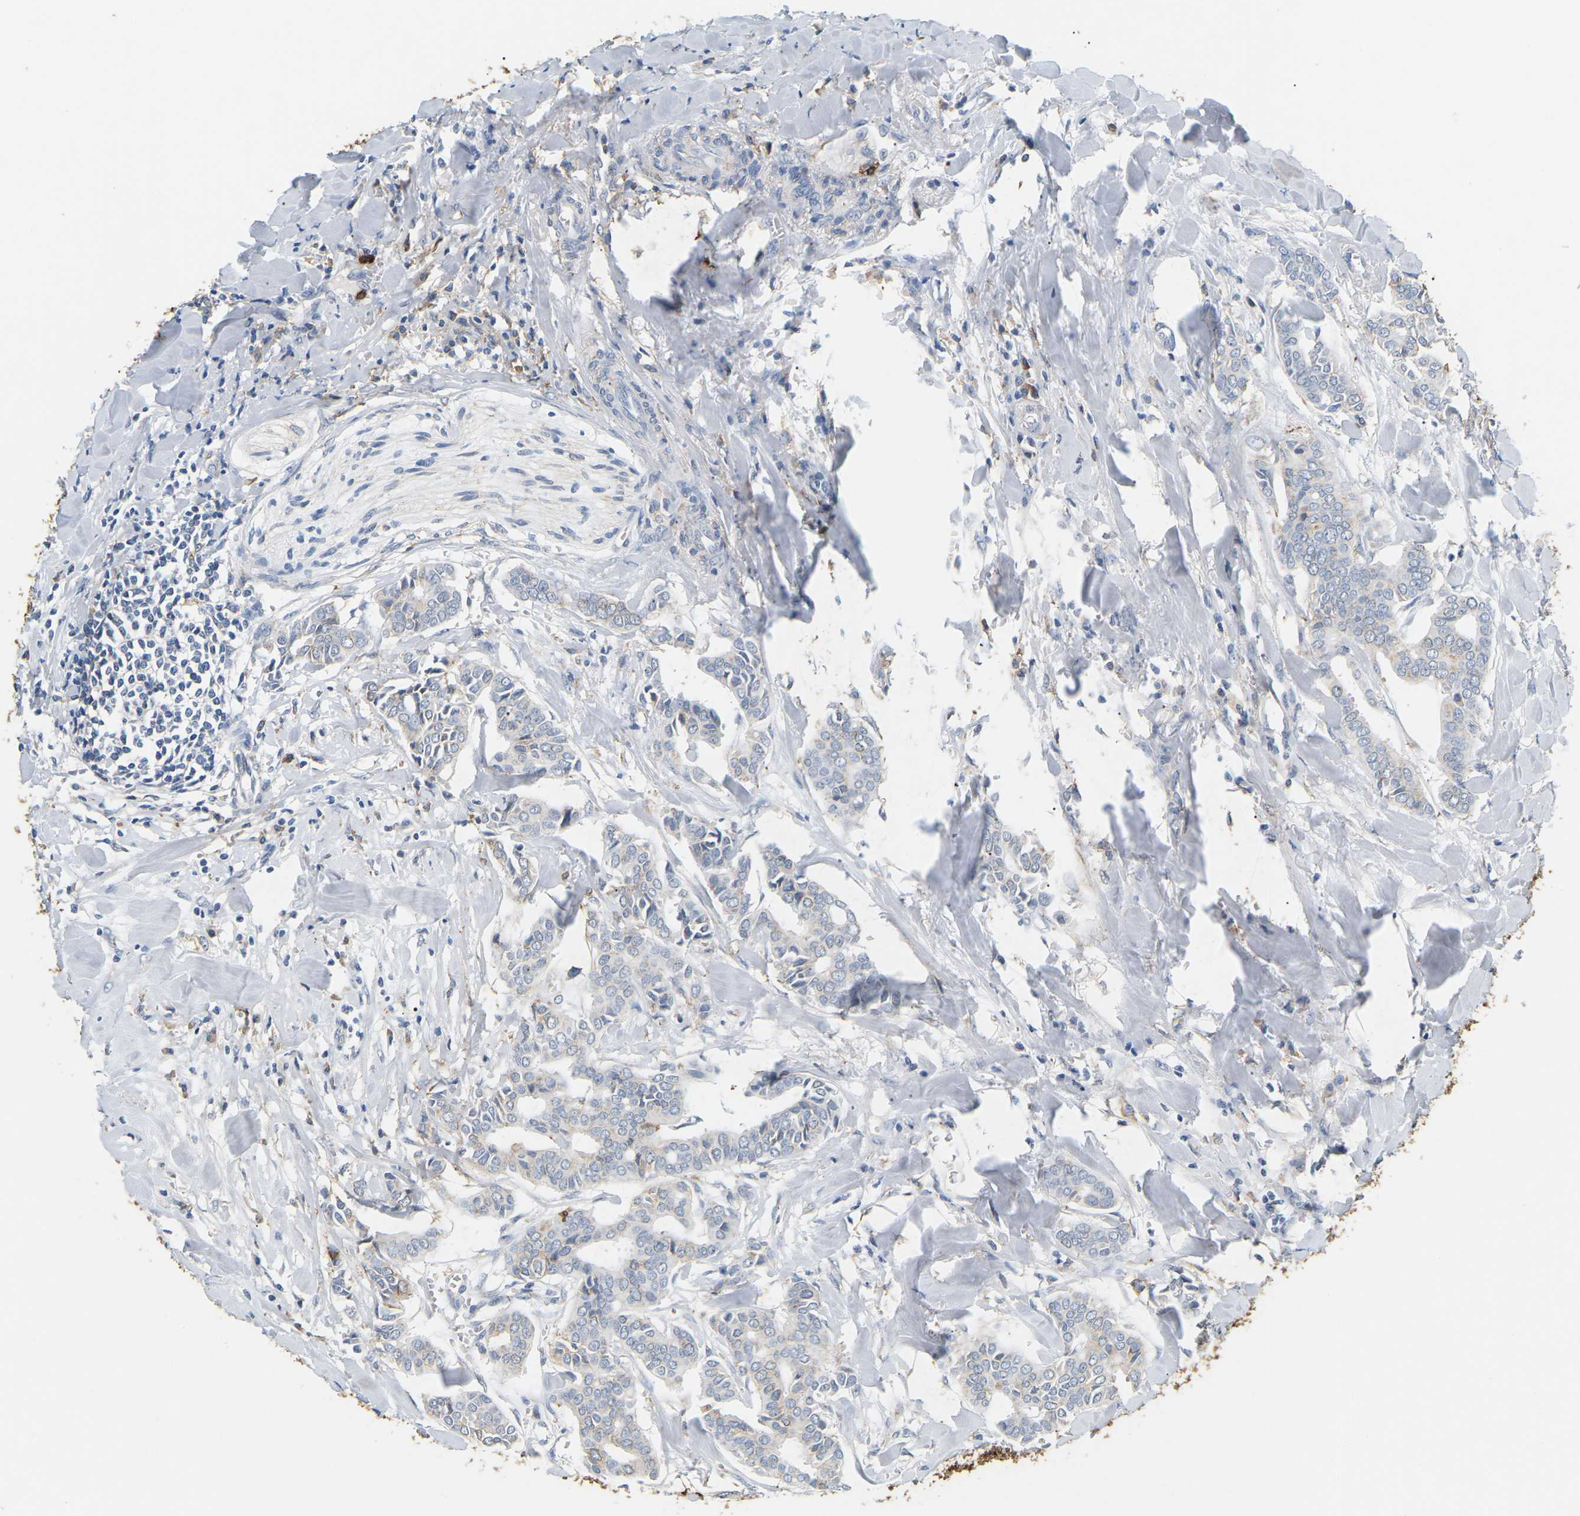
{"staining": {"intensity": "weak", "quantity": "<25%", "location": "cytoplasmic/membranous"}, "tissue": "head and neck cancer", "cell_type": "Tumor cells", "image_type": "cancer", "snomed": [{"axis": "morphology", "description": "Adenocarcinoma, NOS"}, {"axis": "topography", "description": "Salivary gland"}, {"axis": "topography", "description": "Head-Neck"}], "caption": "Head and neck adenocarcinoma was stained to show a protein in brown. There is no significant staining in tumor cells.", "gene": "ADM", "patient": {"sex": "female", "age": 59}}